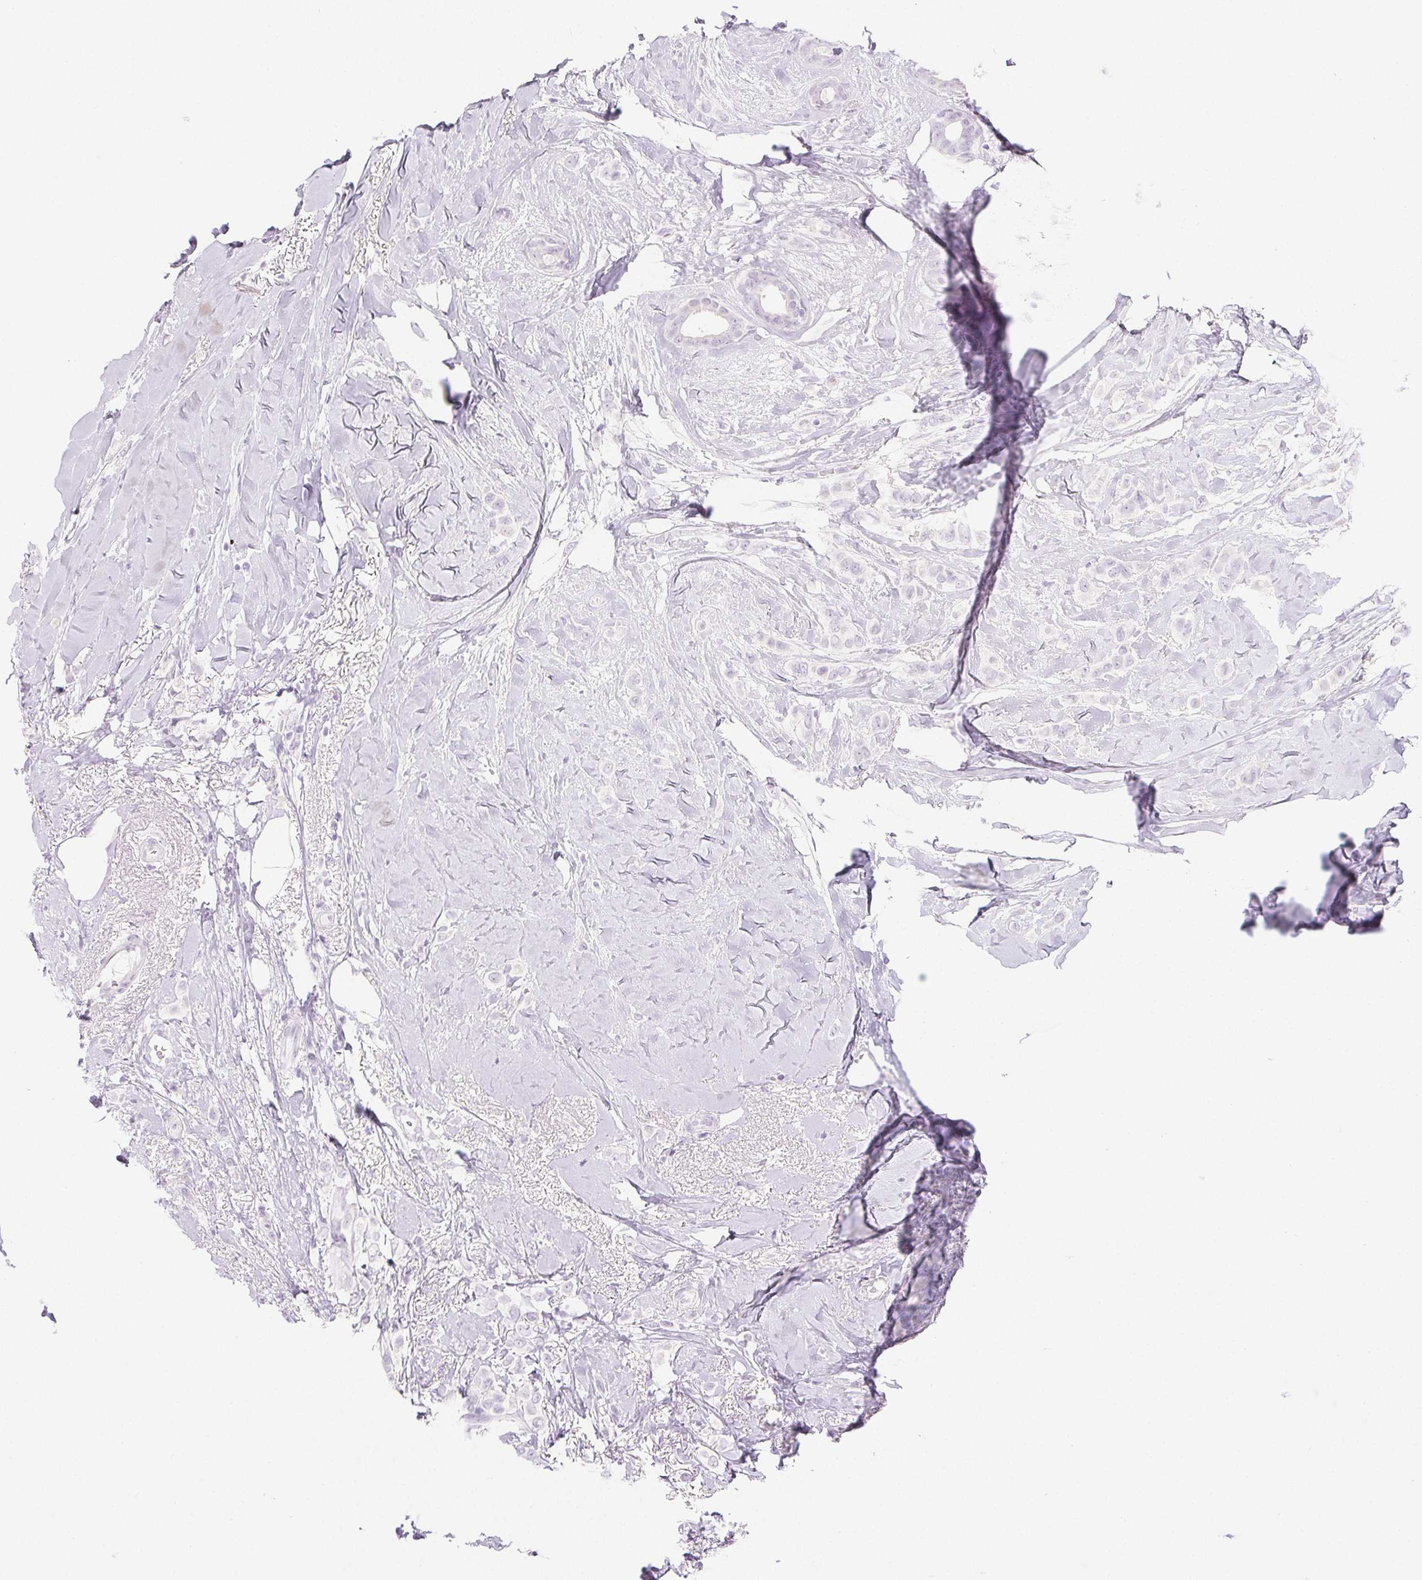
{"staining": {"intensity": "negative", "quantity": "none", "location": "none"}, "tissue": "breast cancer", "cell_type": "Tumor cells", "image_type": "cancer", "snomed": [{"axis": "morphology", "description": "Lobular carcinoma"}, {"axis": "topography", "description": "Breast"}], "caption": "This is an IHC micrograph of human breast cancer (lobular carcinoma). There is no expression in tumor cells.", "gene": "SPRR3", "patient": {"sex": "female", "age": 66}}